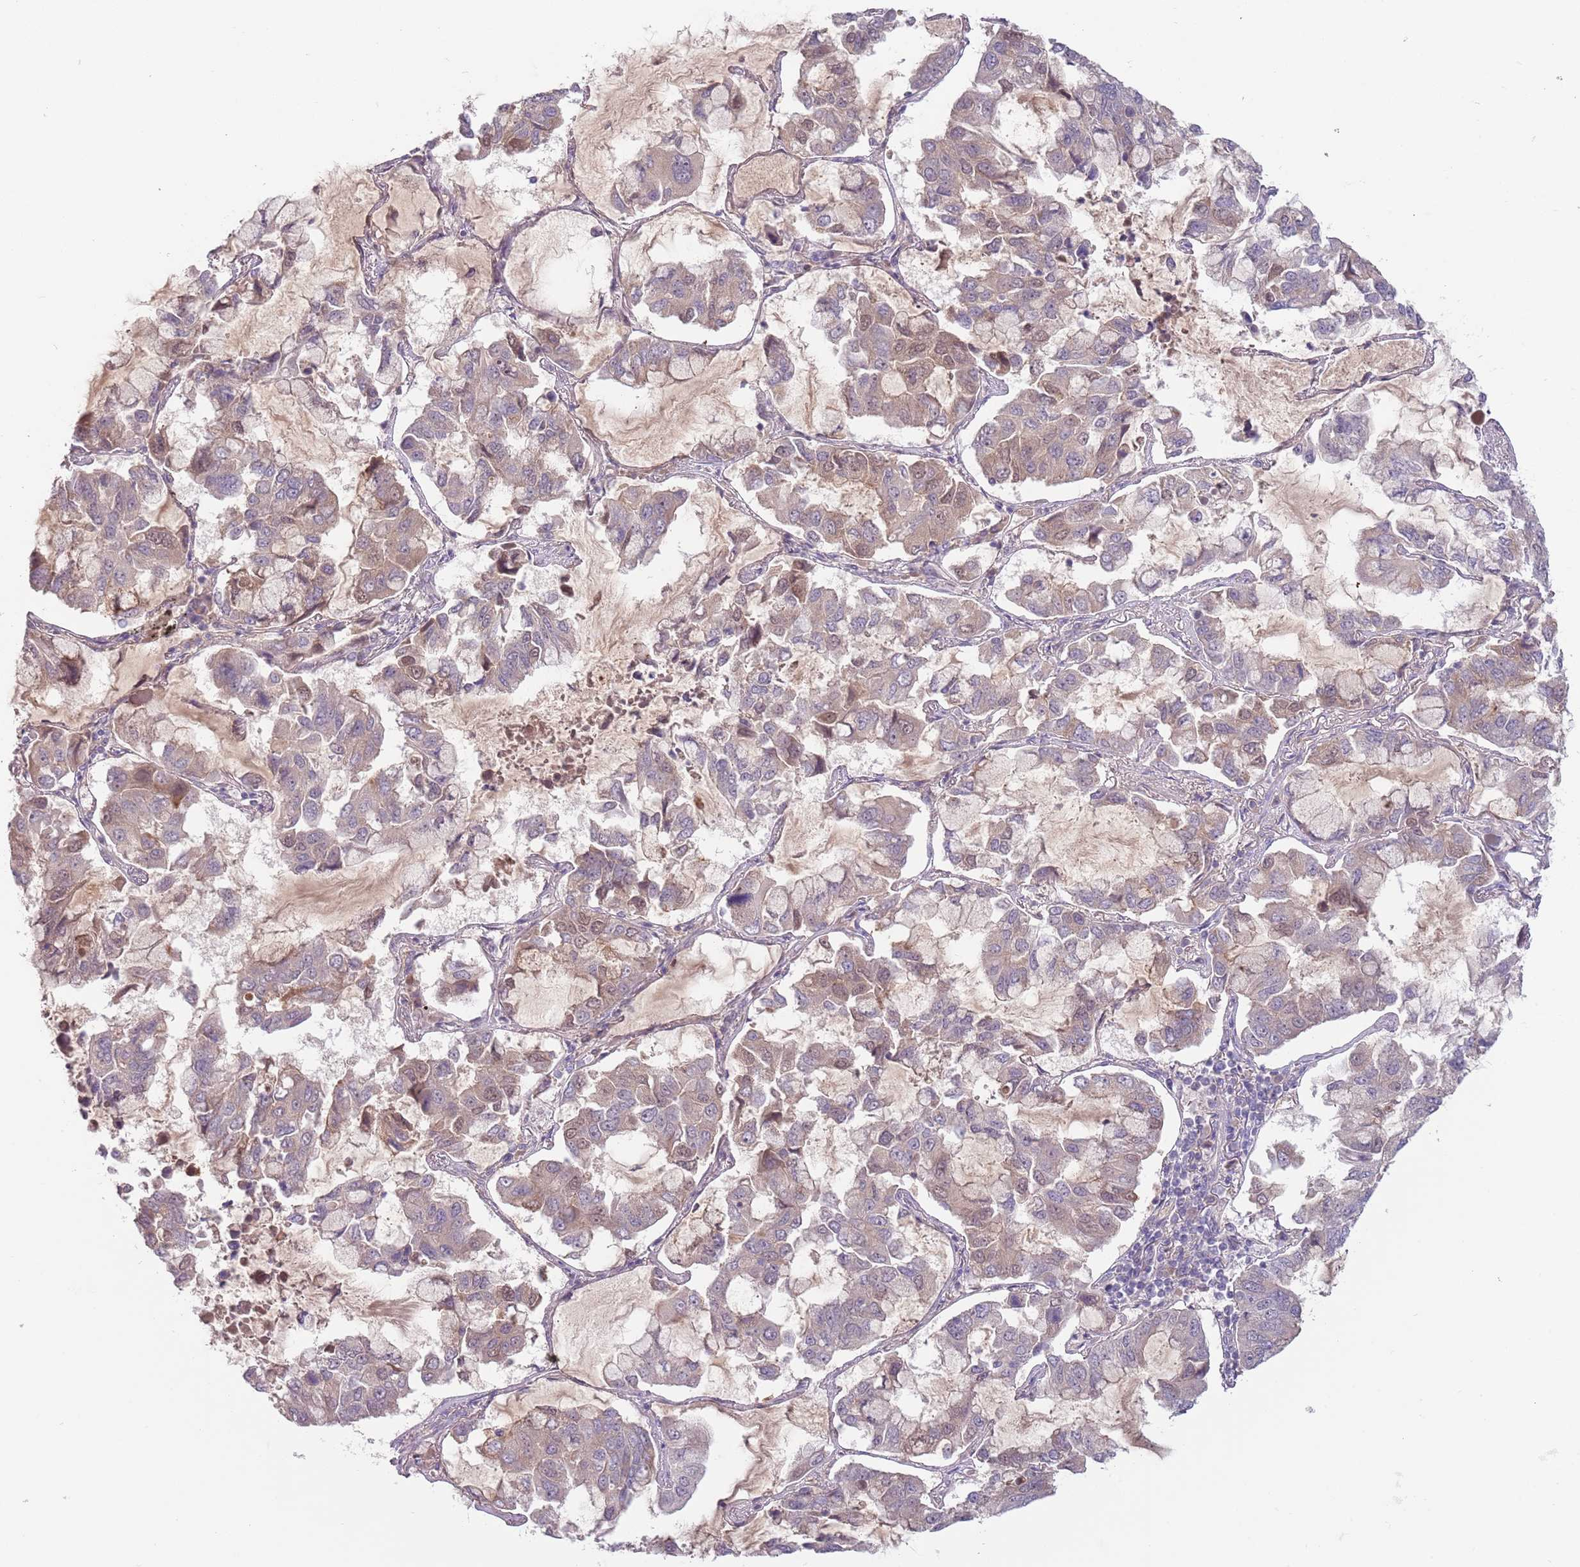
{"staining": {"intensity": "weak", "quantity": "<25%", "location": "cytoplasmic/membranous"}, "tissue": "lung cancer", "cell_type": "Tumor cells", "image_type": "cancer", "snomed": [{"axis": "morphology", "description": "Adenocarcinoma, NOS"}, {"axis": "topography", "description": "Lung"}], "caption": "DAB immunohistochemical staining of lung cancer exhibits no significant positivity in tumor cells.", "gene": "SAV1", "patient": {"sex": "male", "age": 64}}